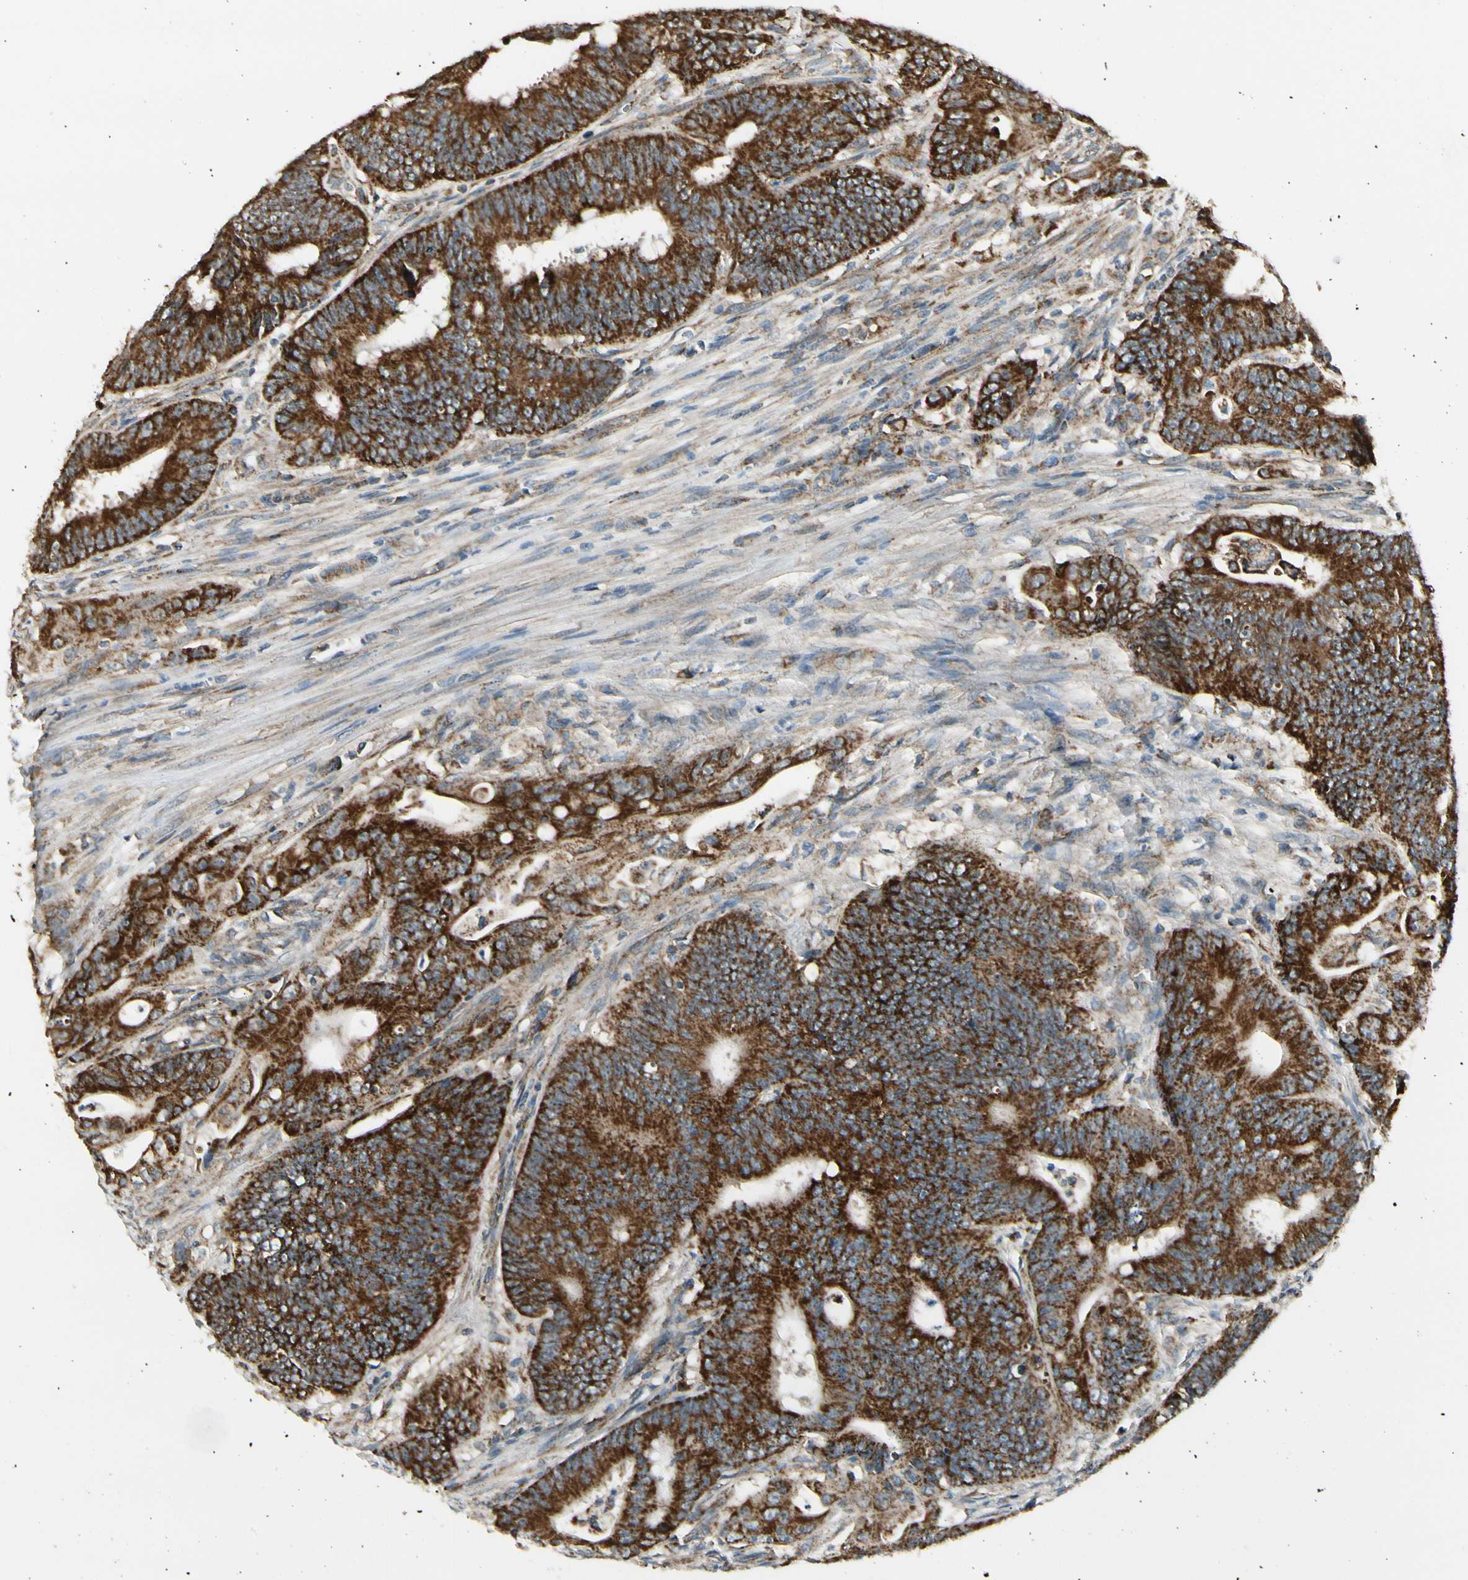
{"staining": {"intensity": "strong", "quantity": ">75%", "location": "cytoplasmic/membranous"}, "tissue": "colorectal cancer", "cell_type": "Tumor cells", "image_type": "cancer", "snomed": [{"axis": "morphology", "description": "Adenocarcinoma, NOS"}, {"axis": "topography", "description": "Colon"}], "caption": "Protein analysis of colorectal cancer tissue demonstrates strong cytoplasmic/membranous staining in approximately >75% of tumor cells.", "gene": "EPHB3", "patient": {"sex": "male", "age": 45}}